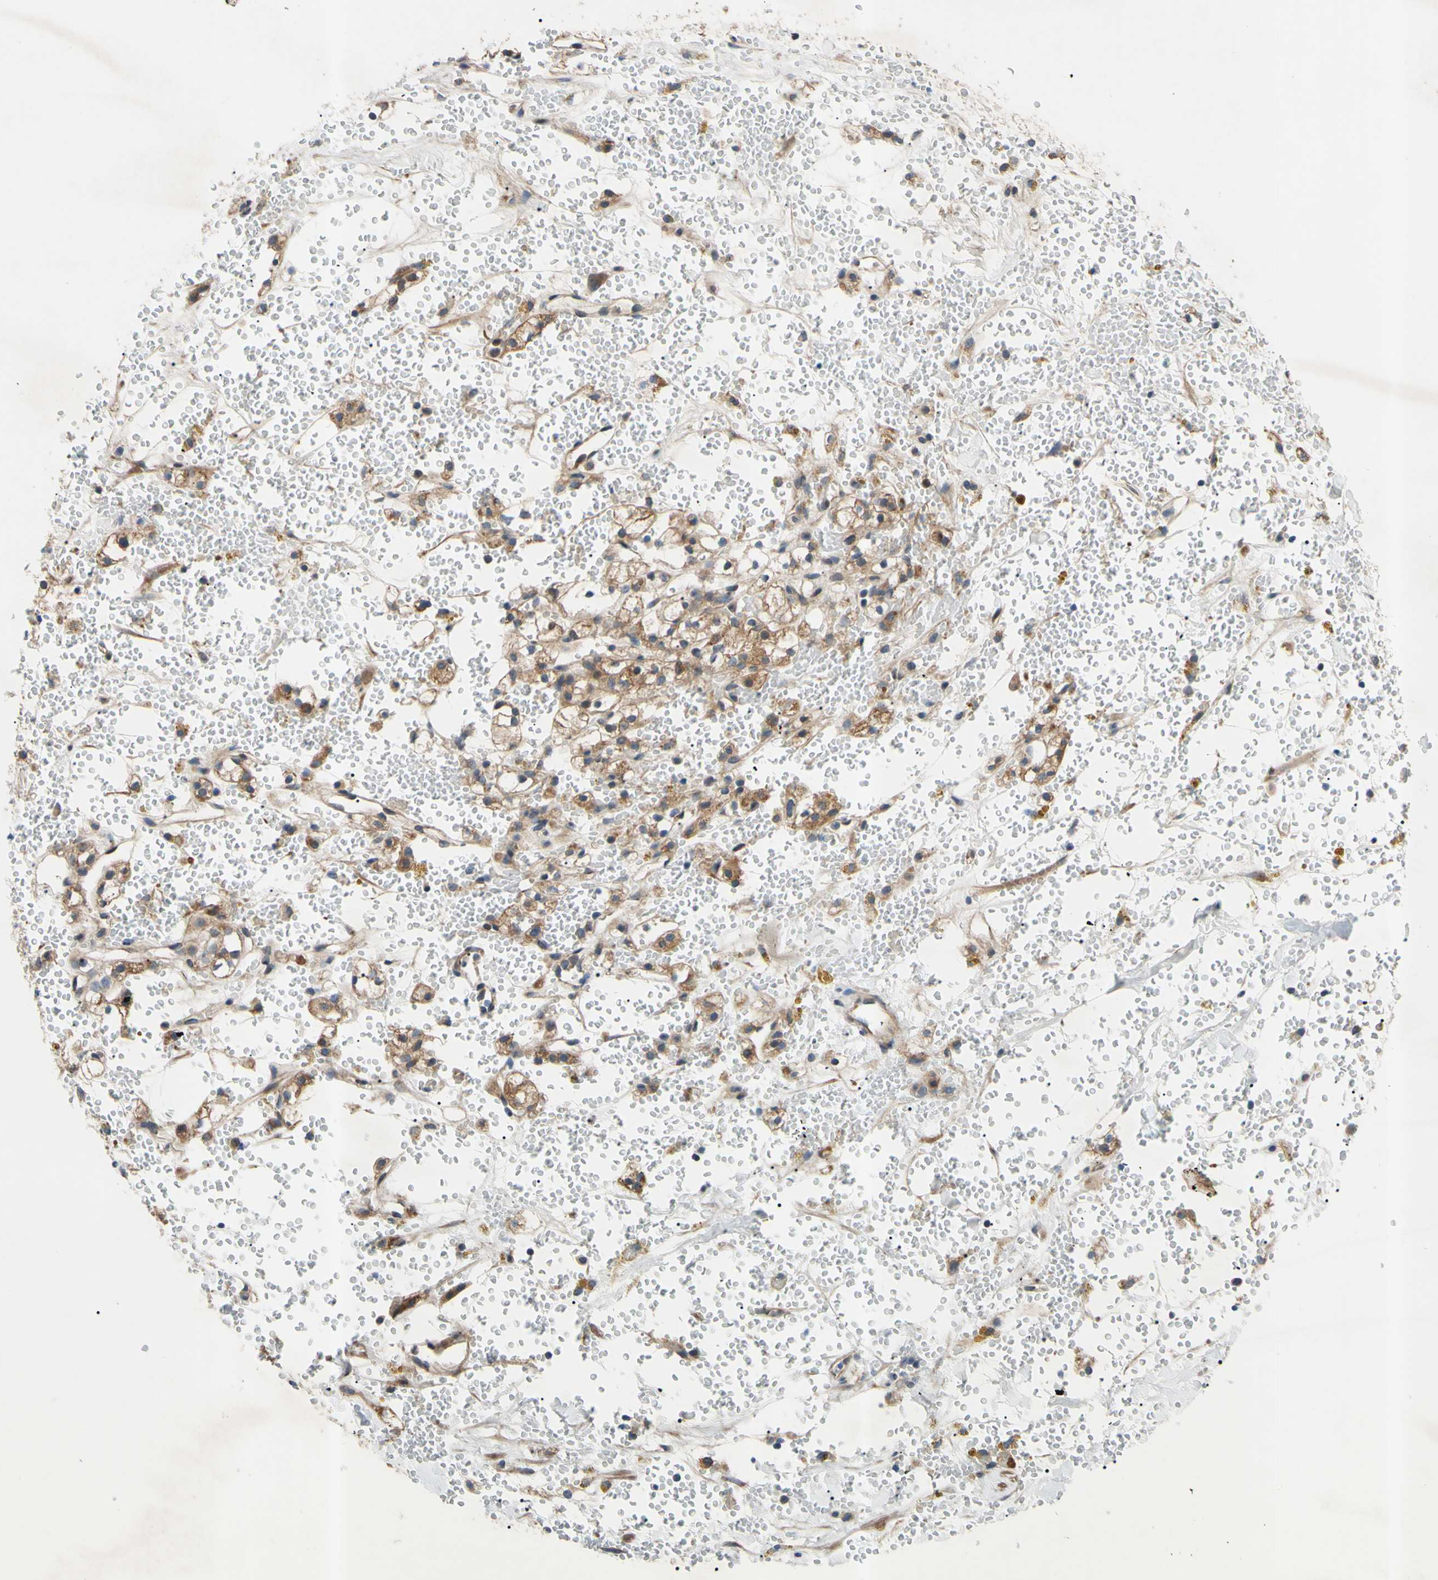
{"staining": {"intensity": "moderate", "quantity": ">75%", "location": "cytoplasmic/membranous"}, "tissue": "renal cancer", "cell_type": "Tumor cells", "image_type": "cancer", "snomed": [{"axis": "morphology", "description": "Adenocarcinoma, NOS"}, {"axis": "topography", "description": "Kidney"}], "caption": "The histopathology image displays immunohistochemical staining of renal cancer. There is moderate cytoplasmic/membranous expression is present in about >75% of tumor cells.", "gene": "SVIL", "patient": {"sex": "male", "age": 61}}